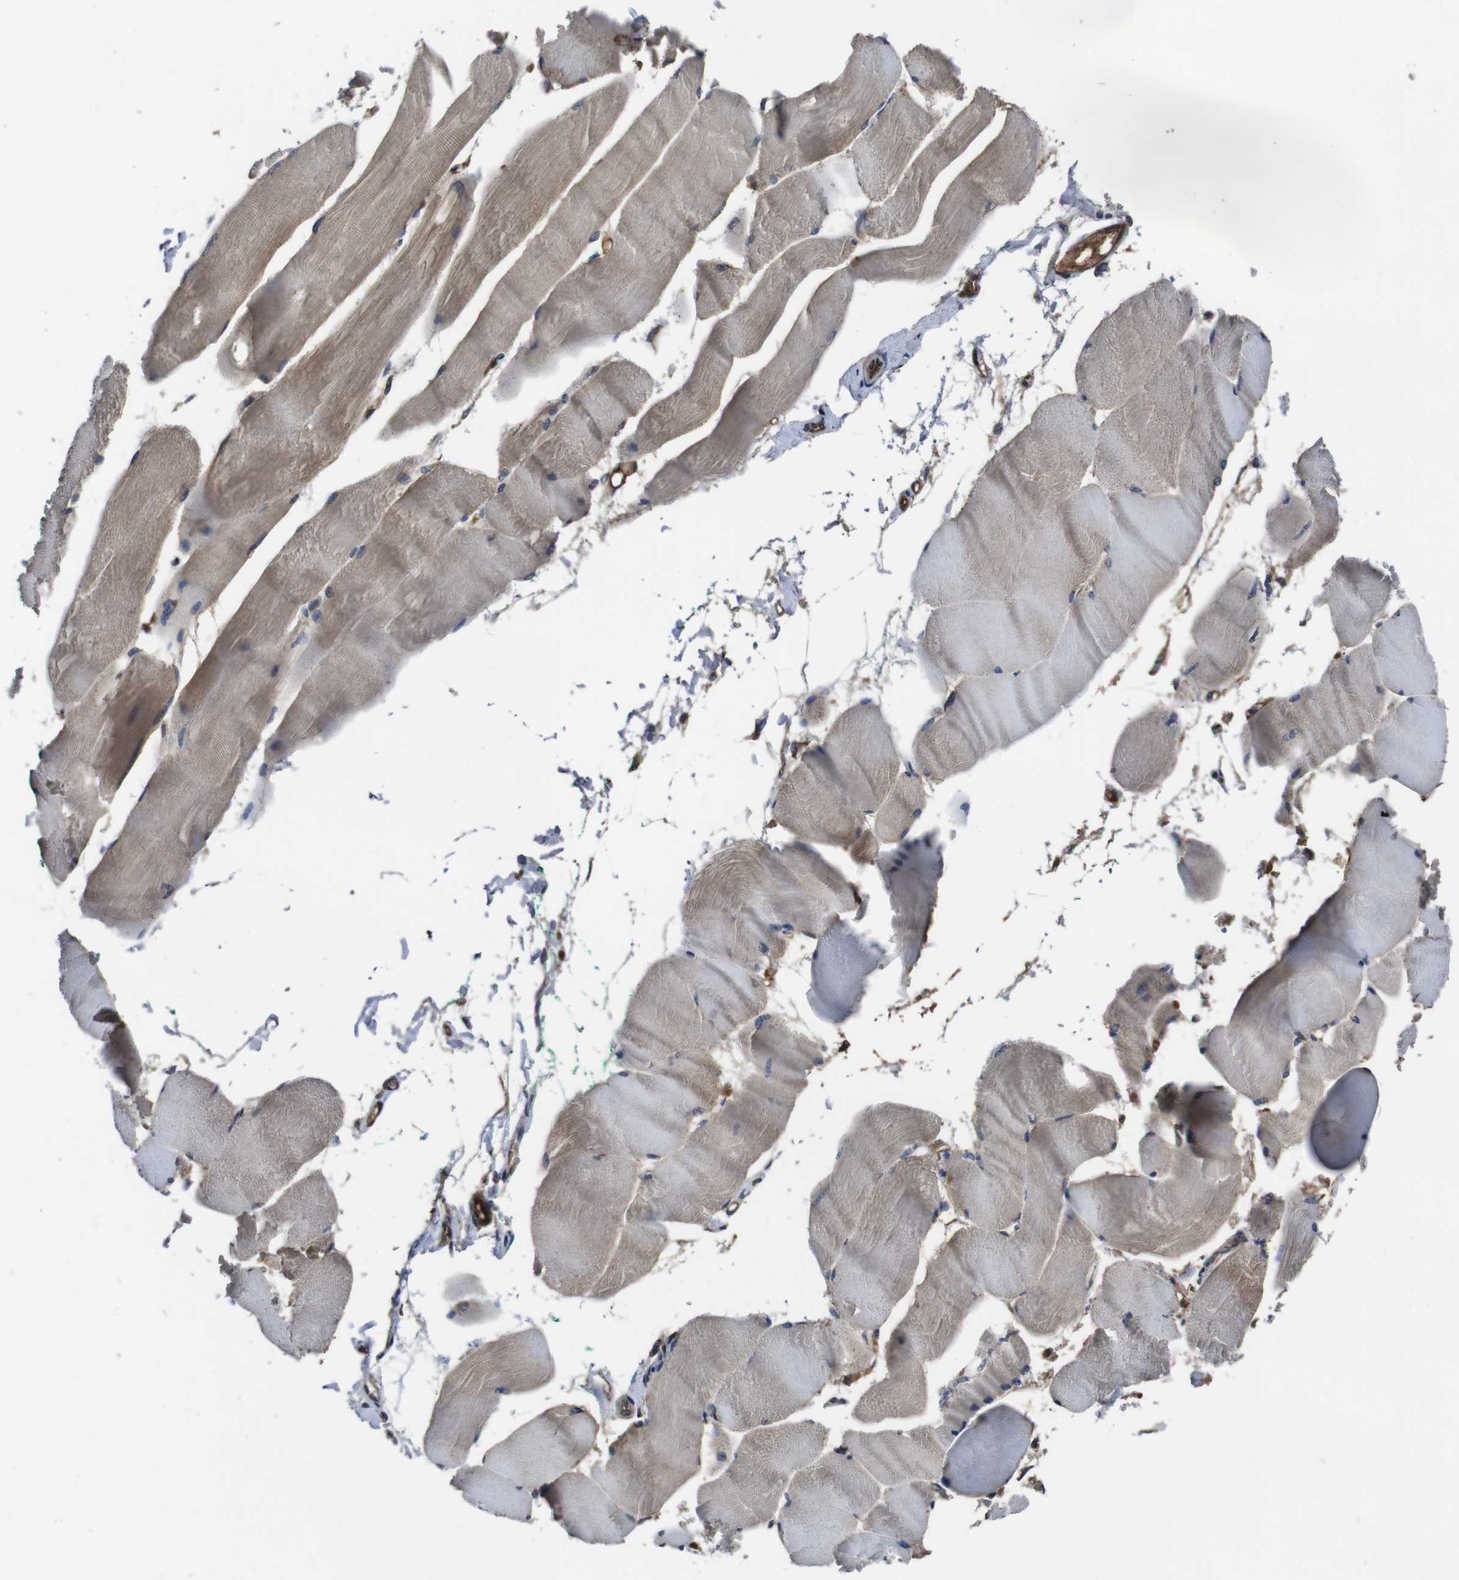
{"staining": {"intensity": "weak", "quantity": ">75%", "location": "cytoplasmic/membranous"}, "tissue": "skeletal muscle", "cell_type": "Myocytes", "image_type": "normal", "snomed": [{"axis": "morphology", "description": "Normal tissue, NOS"}, {"axis": "morphology", "description": "Squamous cell carcinoma, NOS"}, {"axis": "topography", "description": "Skeletal muscle"}], "caption": "A brown stain highlights weak cytoplasmic/membranous staining of a protein in myocytes of normal skeletal muscle.", "gene": "CXCL11", "patient": {"sex": "male", "age": 51}}